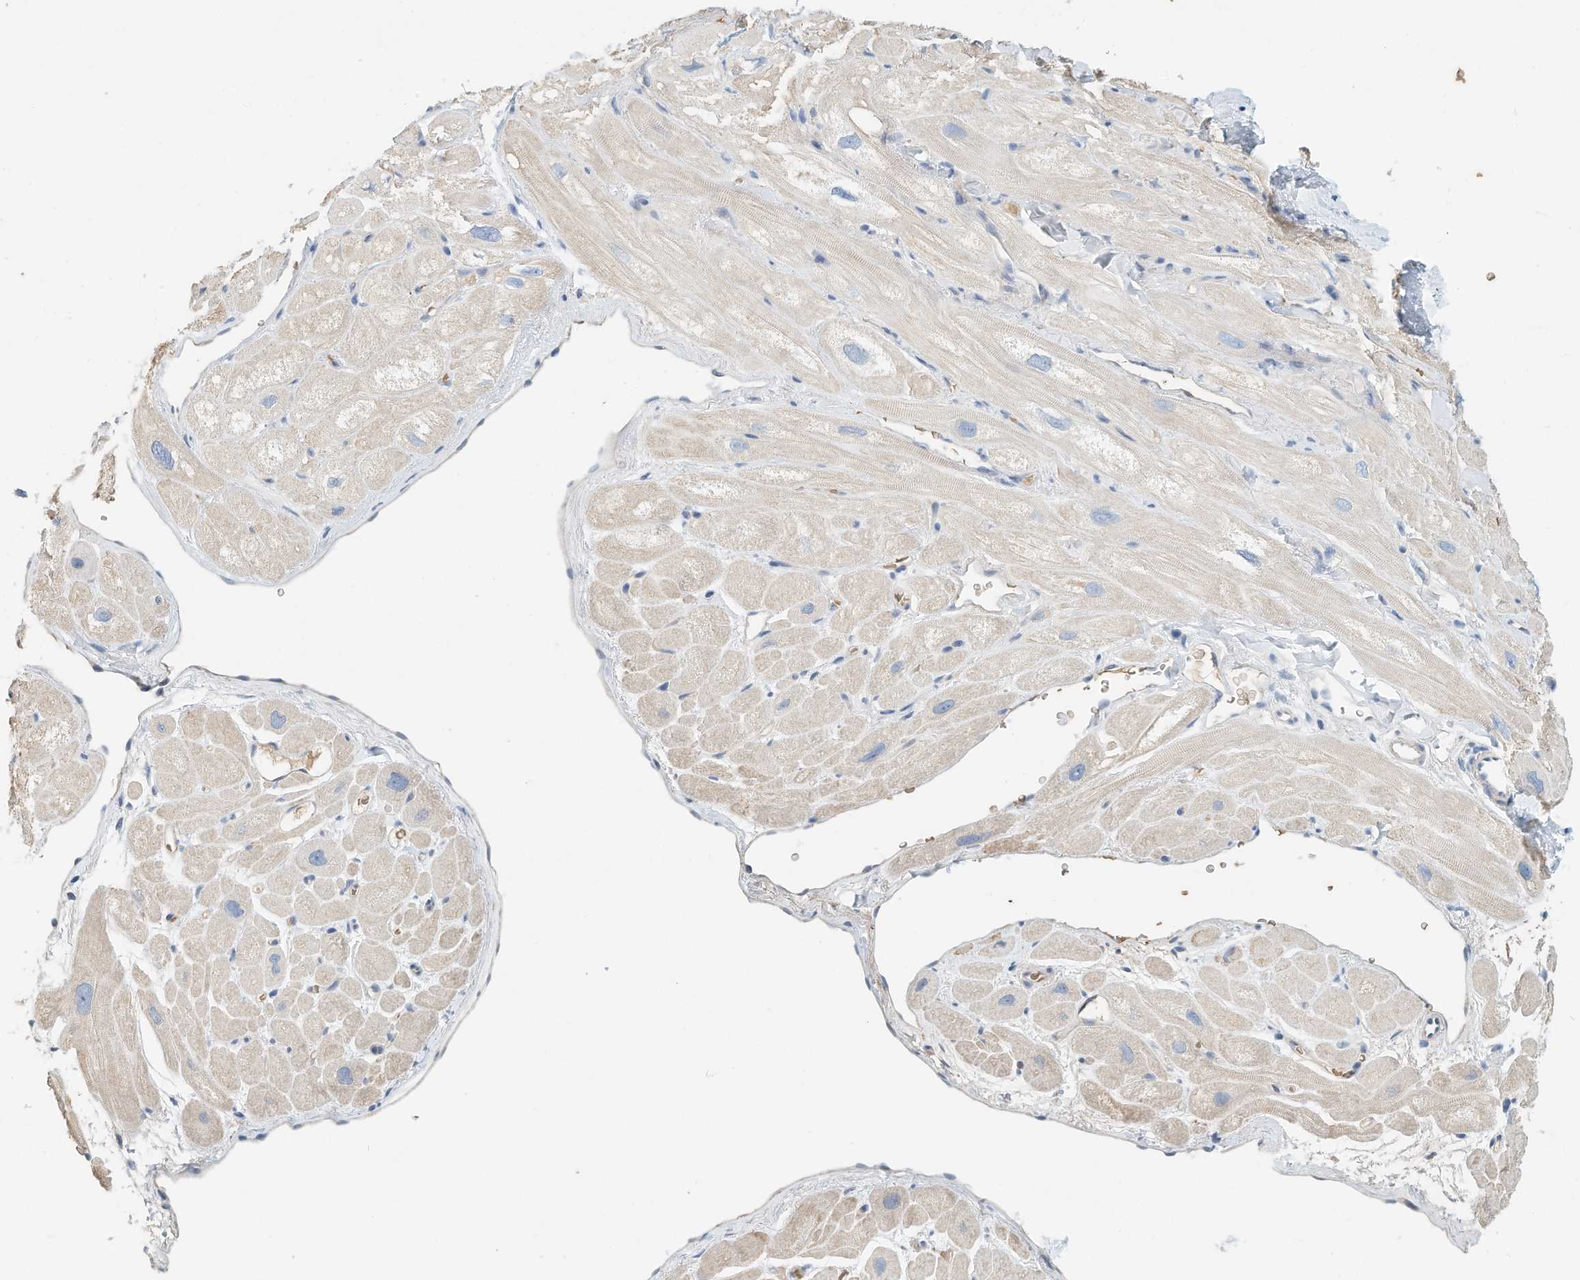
{"staining": {"intensity": "weak", "quantity": "25%-75%", "location": "cytoplasmic/membranous"}, "tissue": "heart muscle", "cell_type": "Cardiomyocytes", "image_type": "normal", "snomed": [{"axis": "morphology", "description": "Normal tissue, NOS"}, {"axis": "topography", "description": "Heart"}], "caption": "Immunohistochemical staining of unremarkable human heart muscle demonstrates weak cytoplasmic/membranous protein staining in approximately 25%-75% of cardiomyocytes.", "gene": "RCAN3", "patient": {"sex": "male", "age": 49}}